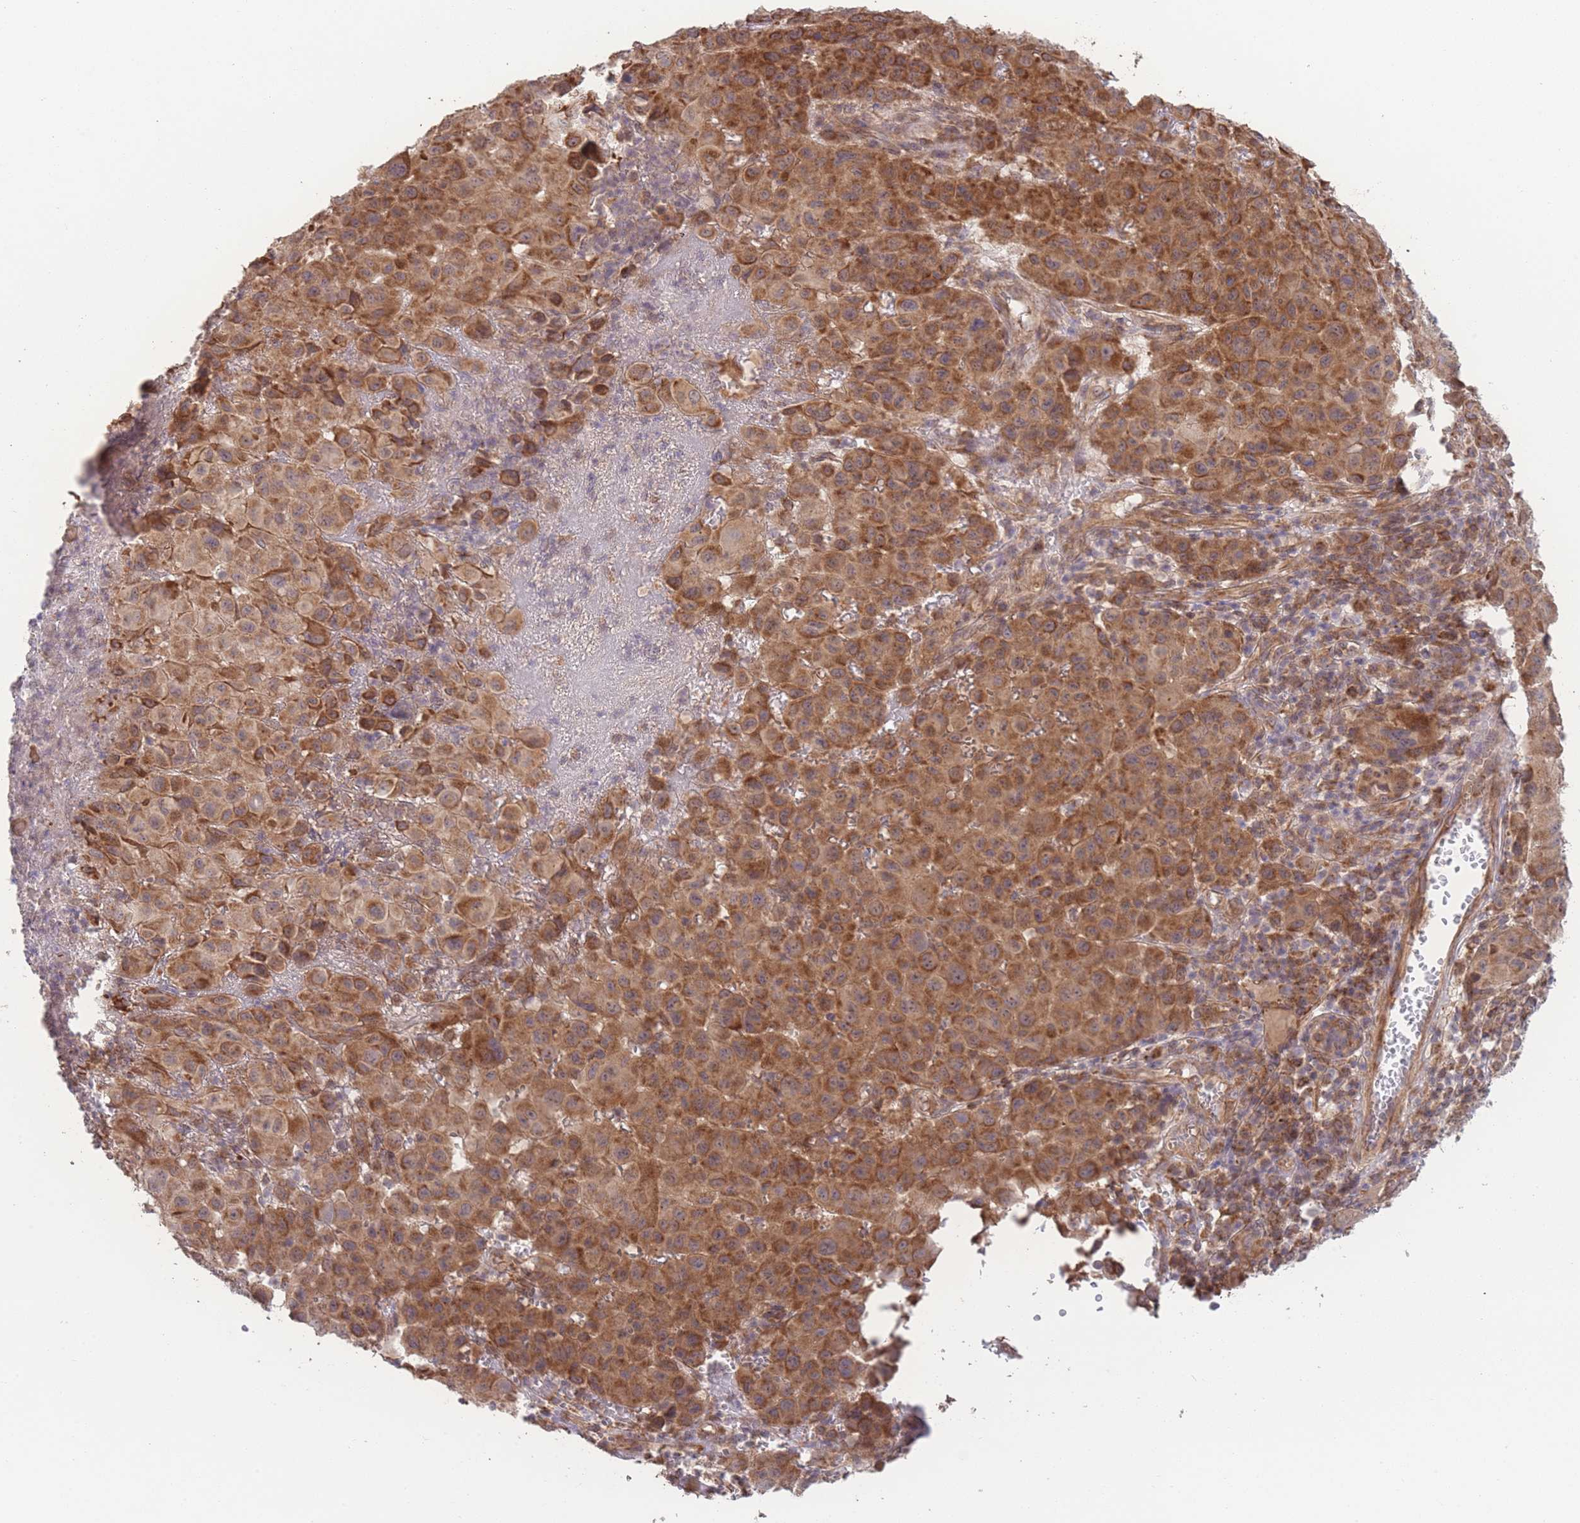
{"staining": {"intensity": "moderate", "quantity": ">75%", "location": "cytoplasmic/membranous"}, "tissue": "melanoma", "cell_type": "Tumor cells", "image_type": "cancer", "snomed": [{"axis": "morphology", "description": "Malignant melanoma, NOS"}, {"axis": "topography", "description": "Skin"}], "caption": "A medium amount of moderate cytoplasmic/membranous expression is seen in approximately >75% of tumor cells in melanoma tissue. The staining was performed using DAB, with brown indicating positive protein expression. Nuclei are stained blue with hematoxylin.", "gene": "PXMP4", "patient": {"sex": "male", "age": 73}}